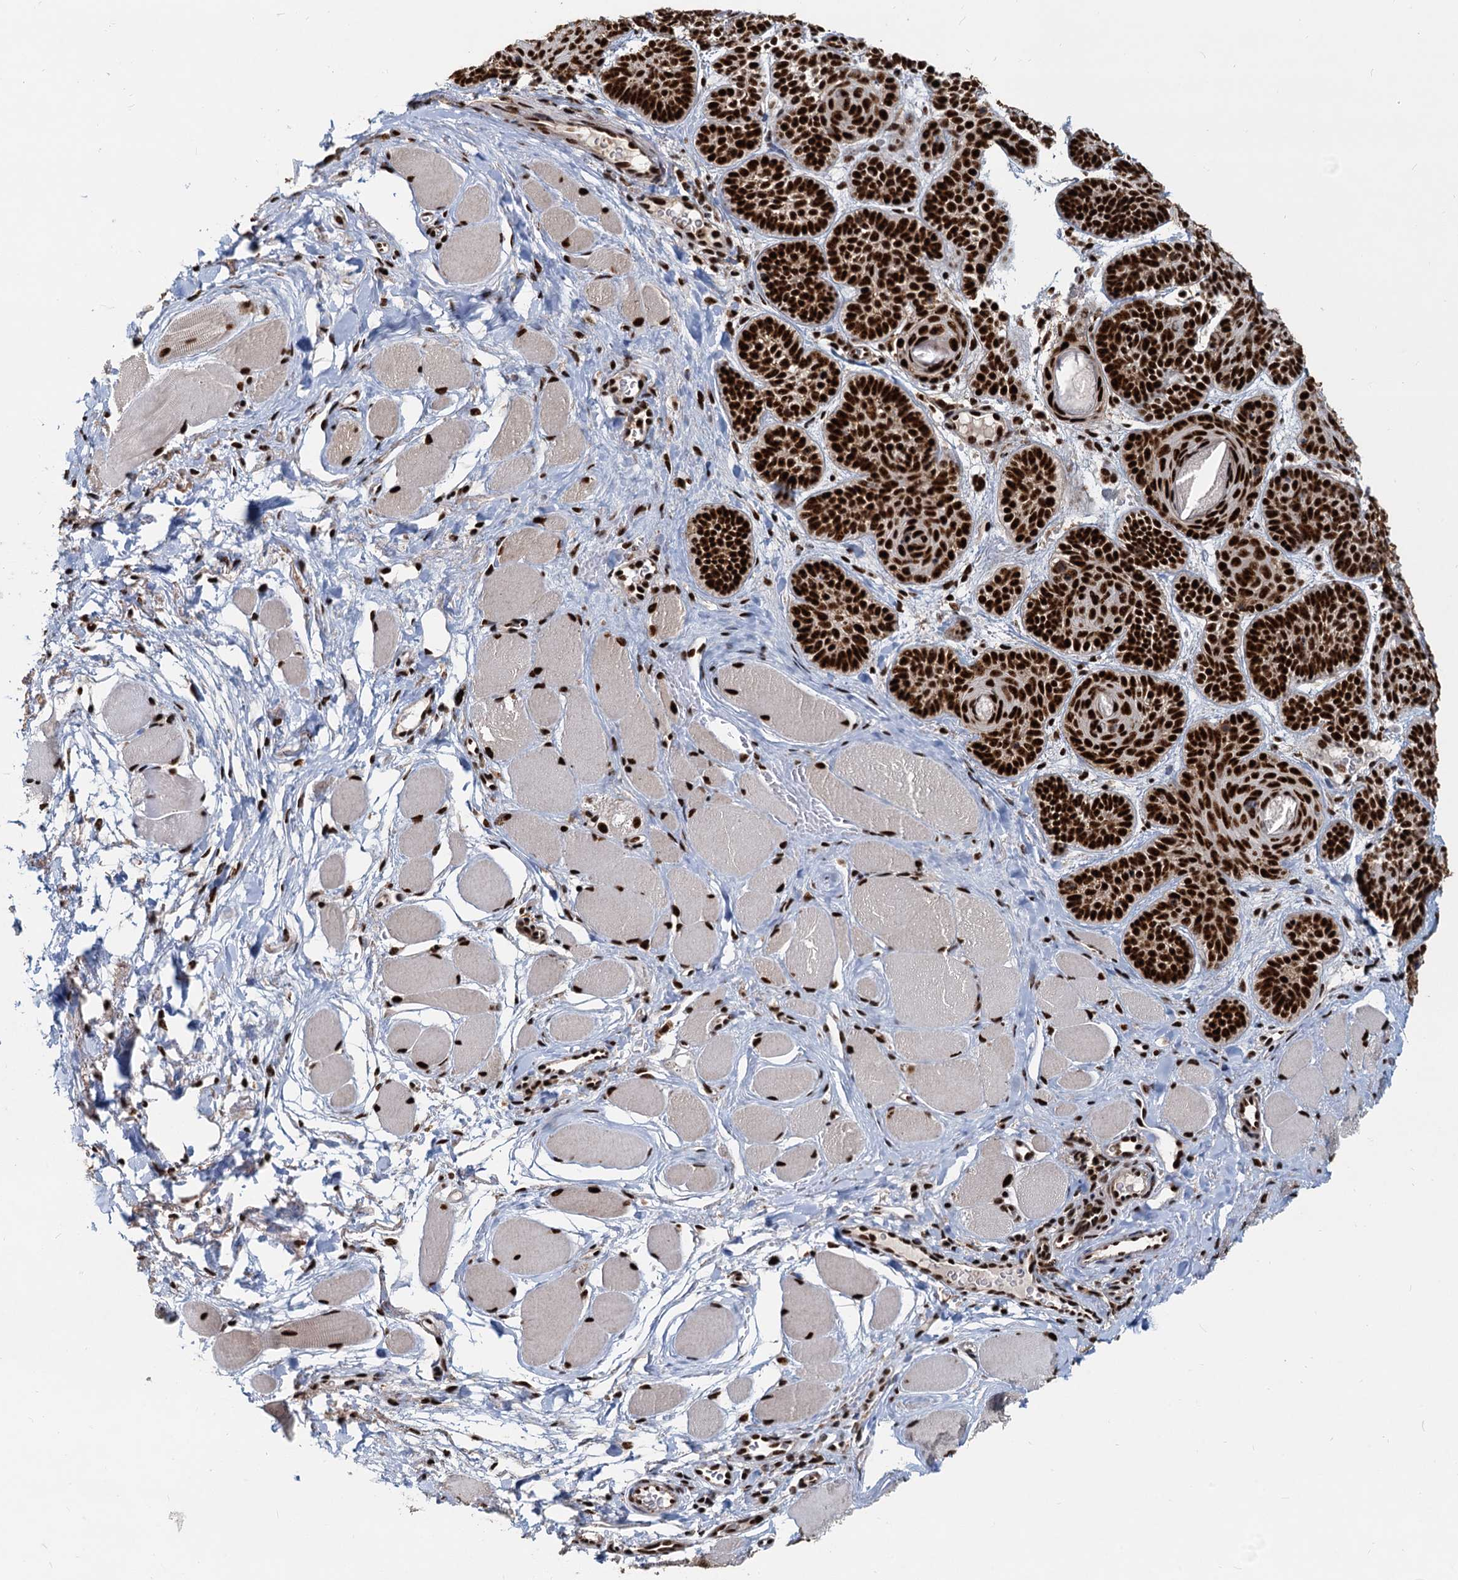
{"staining": {"intensity": "strong", "quantity": ">75%", "location": "nuclear"}, "tissue": "skin cancer", "cell_type": "Tumor cells", "image_type": "cancer", "snomed": [{"axis": "morphology", "description": "Basal cell carcinoma"}, {"axis": "topography", "description": "Skin"}], "caption": "Skin cancer (basal cell carcinoma) stained for a protein reveals strong nuclear positivity in tumor cells.", "gene": "RBM26", "patient": {"sex": "male", "age": 85}}